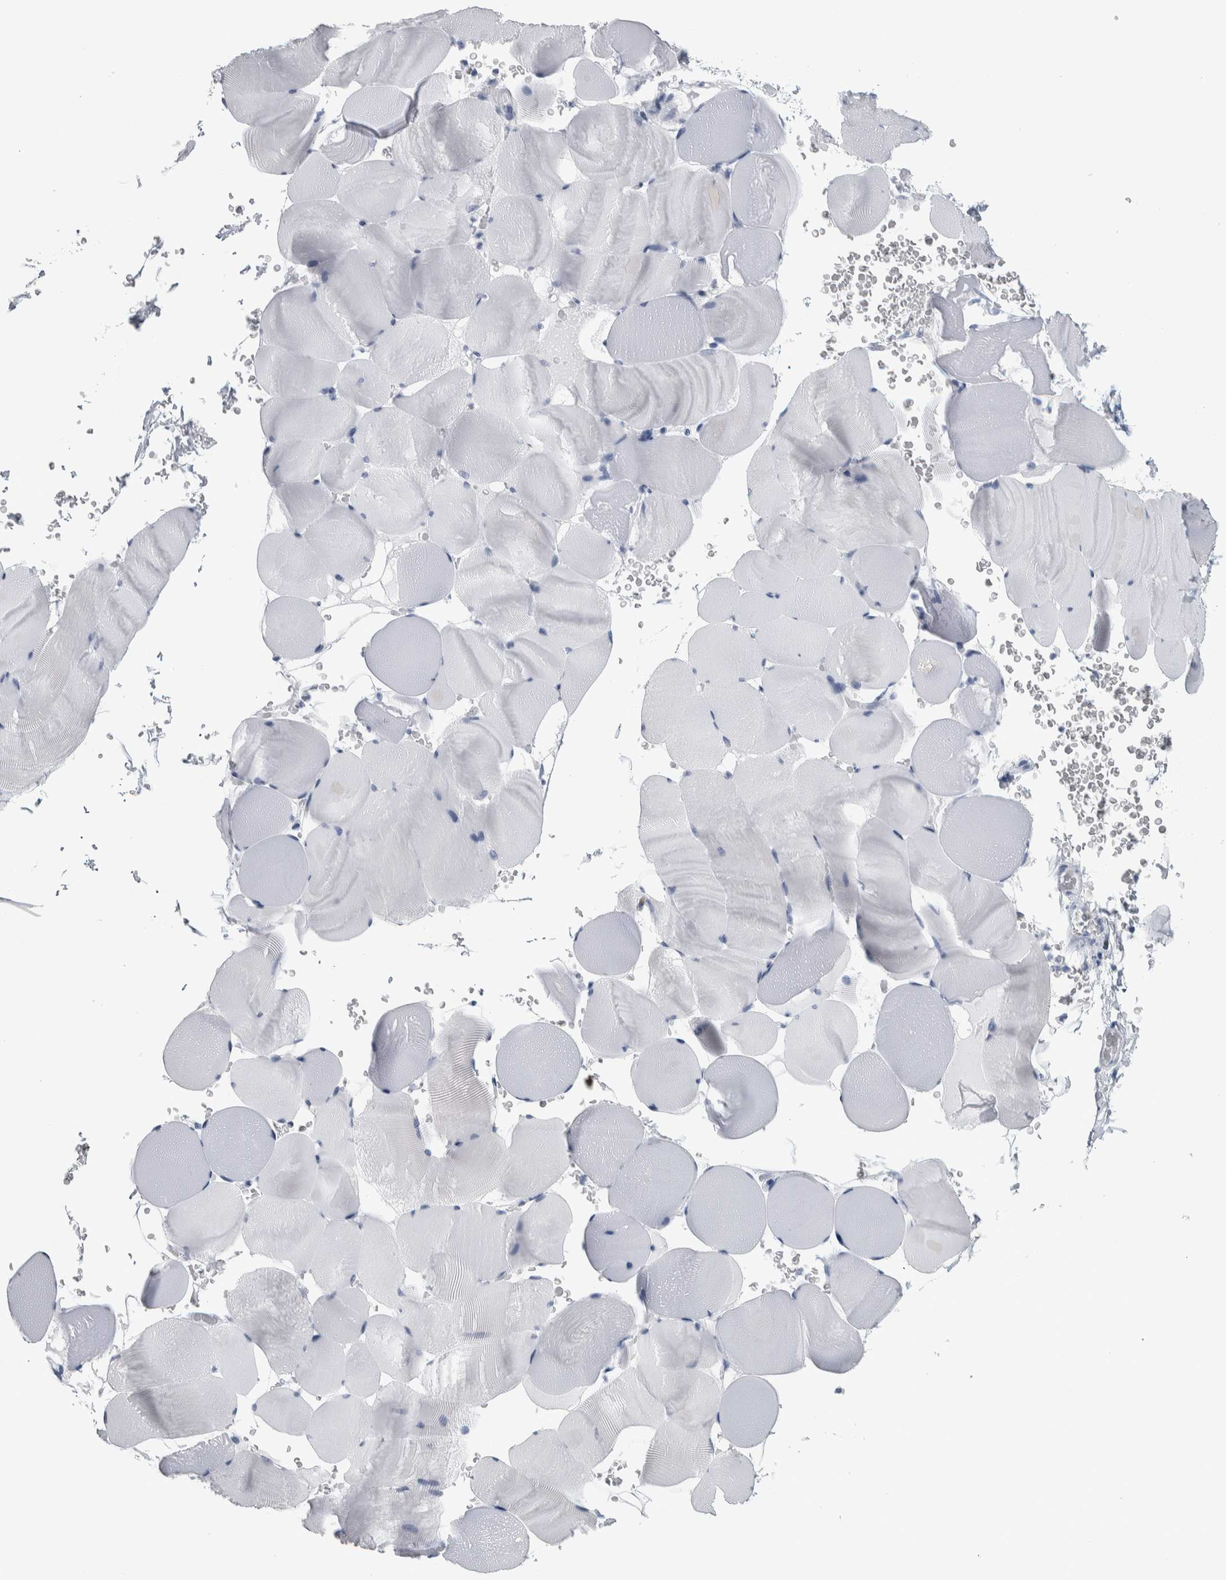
{"staining": {"intensity": "negative", "quantity": "none", "location": "none"}, "tissue": "skeletal muscle", "cell_type": "Myocytes", "image_type": "normal", "snomed": [{"axis": "morphology", "description": "Normal tissue, NOS"}, {"axis": "topography", "description": "Skeletal muscle"}], "caption": "This is a micrograph of IHC staining of normal skeletal muscle, which shows no expression in myocytes. (DAB immunohistochemistry (IHC) visualized using brightfield microscopy, high magnification).", "gene": "CDH17", "patient": {"sex": "male", "age": 62}}